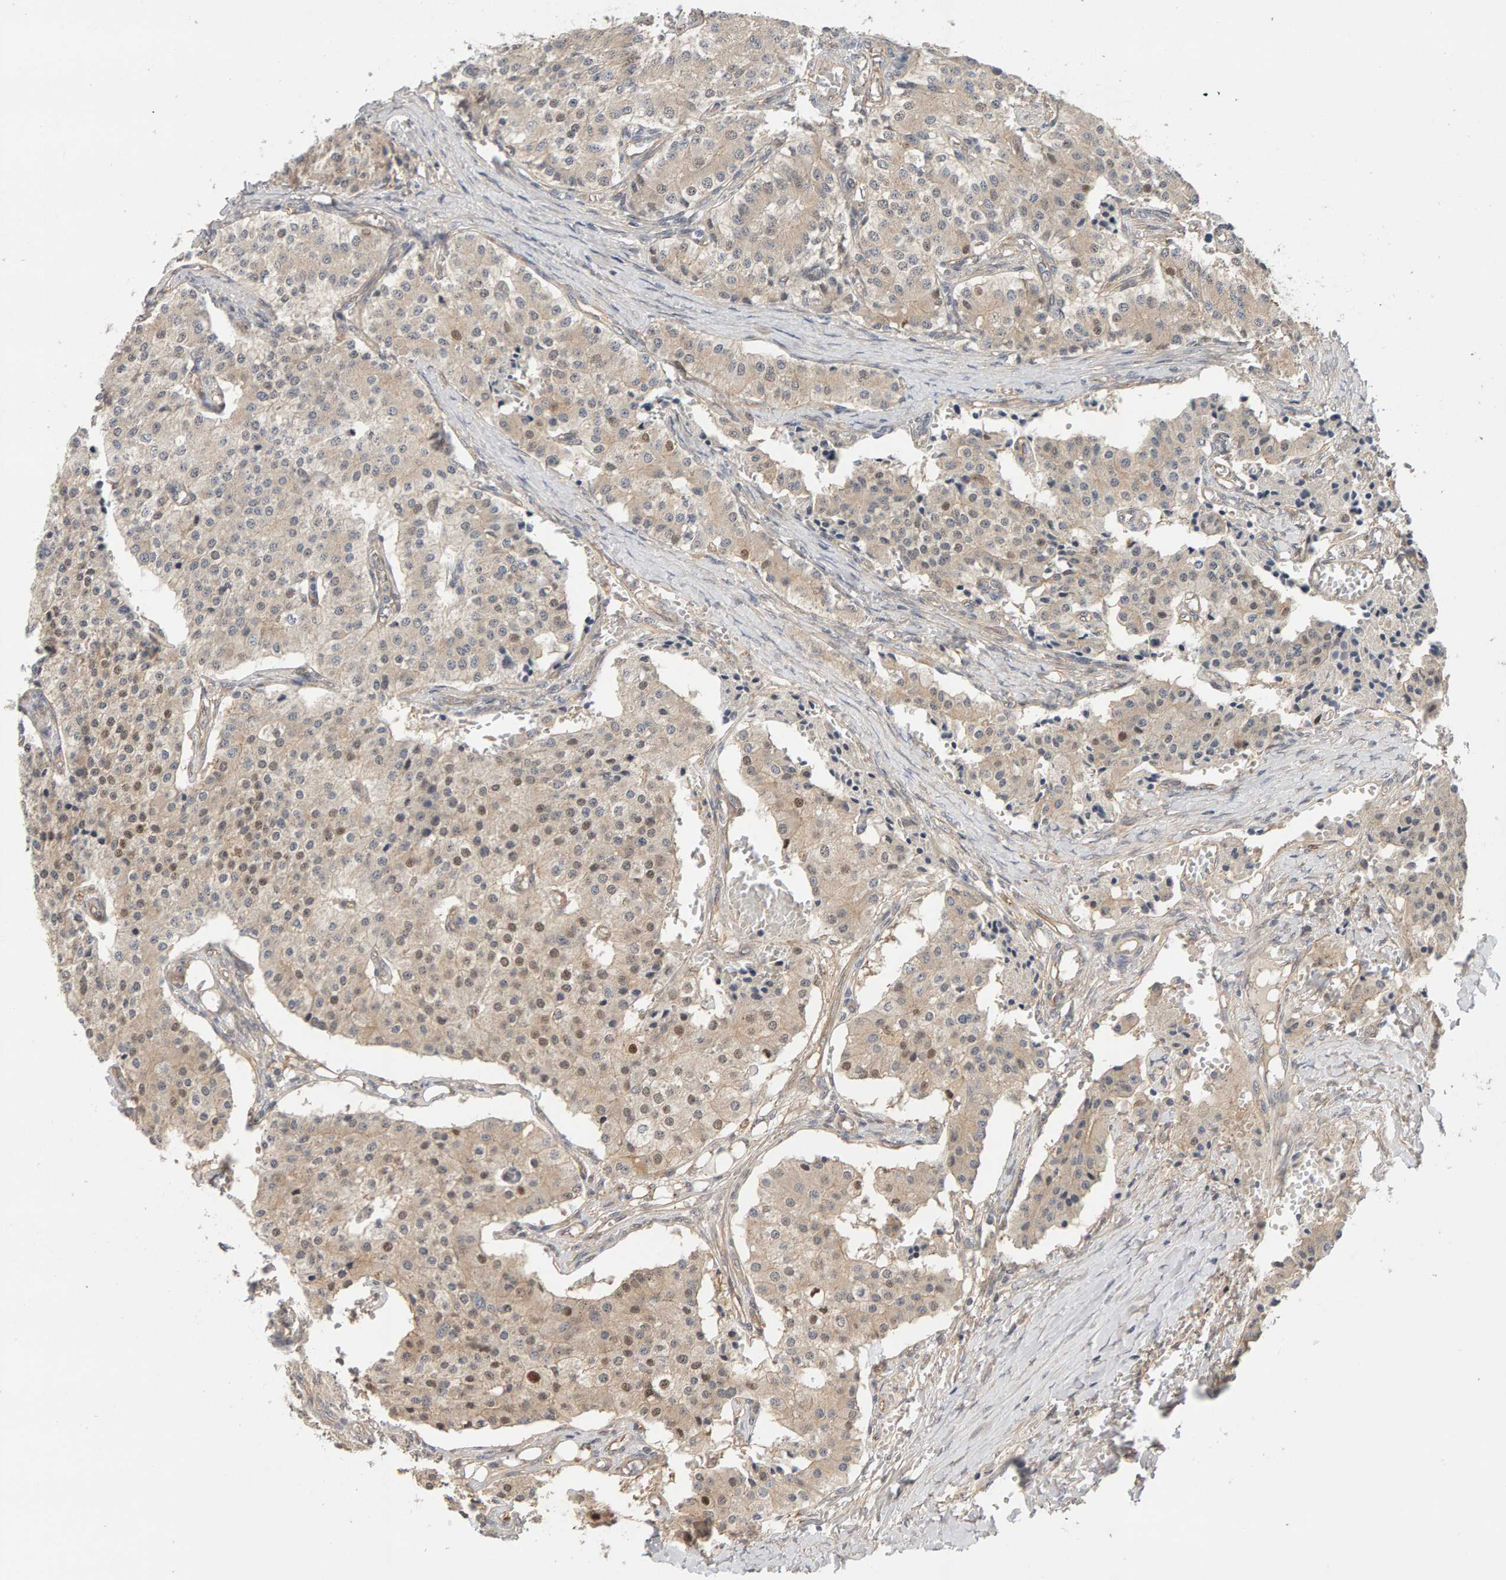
{"staining": {"intensity": "weak", "quantity": ">75%", "location": "cytoplasmic/membranous,nuclear"}, "tissue": "carcinoid", "cell_type": "Tumor cells", "image_type": "cancer", "snomed": [{"axis": "morphology", "description": "Carcinoid, malignant, NOS"}, {"axis": "topography", "description": "Colon"}], "caption": "Carcinoid (malignant) was stained to show a protein in brown. There is low levels of weak cytoplasmic/membranous and nuclear positivity in approximately >75% of tumor cells.", "gene": "PPP1R16A", "patient": {"sex": "female", "age": 52}}